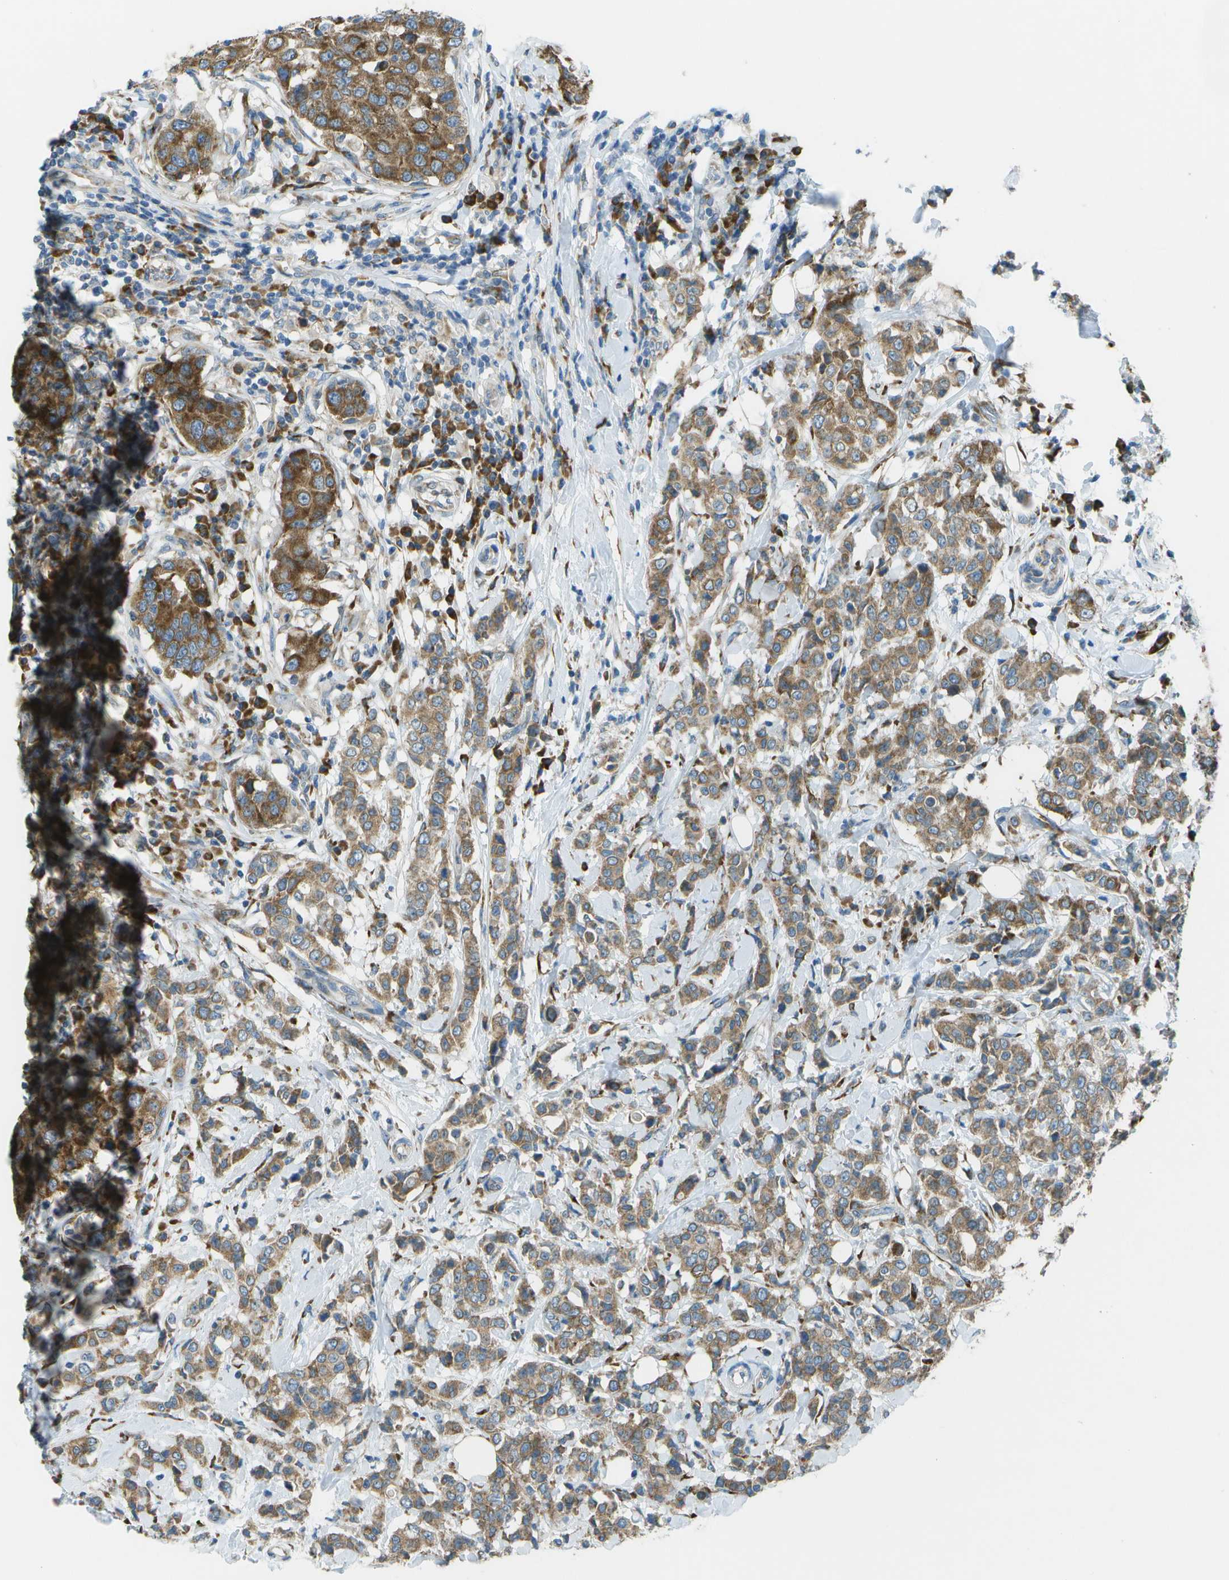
{"staining": {"intensity": "moderate", "quantity": ">75%", "location": "cytoplasmic/membranous"}, "tissue": "breast cancer", "cell_type": "Tumor cells", "image_type": "cancer", "snomed": [{"axis": "morphology", "description": "Duct carcinoma"}, {"axis": "topography", "description": "Breast"}], "caption": "This is an image of IHC staining of breast cancer, which shows moderate expression in the cytoplasmic/membranous of tumor cells.", "gene": "KCTD3", "patient": {"sex": "female", "age": 27}}